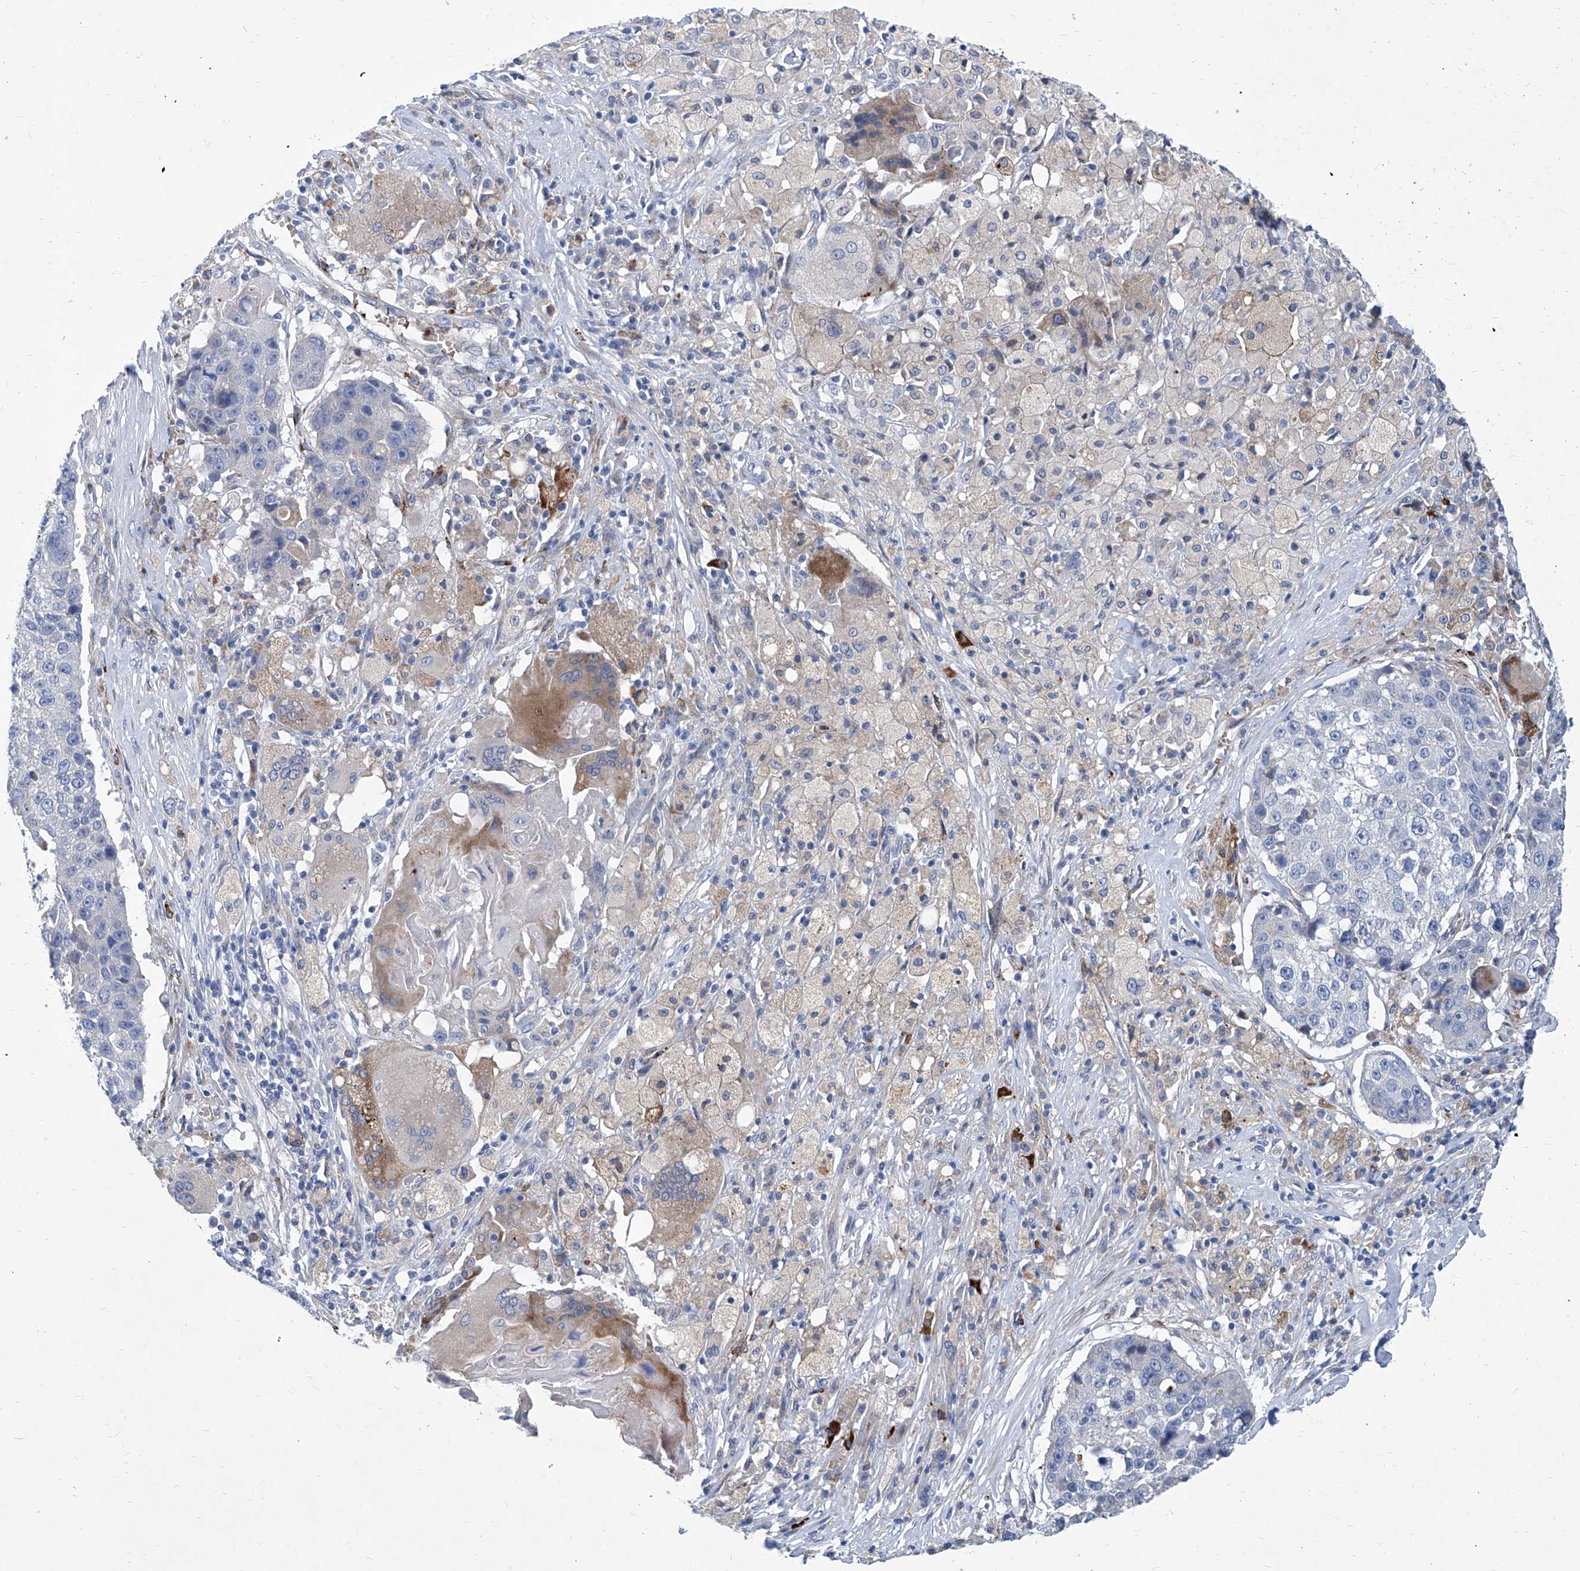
{"staining": {"intensity": "negative", "quantity": "none", "location": "none"}, "tissue": "lung cancer", "cell_type": "Tumor cells", "image_type": "cancer", "snomed": [{"axis": "morphology", "description": "Squamous cell carcinoma, NOS"}, {"axis": "topography", "description": "Lung"}], "caption": "The photomicrograph reveals no staining of tumor cells in squamous cell carcinoma (lung). Nuclei are stained in blue.", "gene": "FPR2", "patient": {"sex": "male", "age": 61}}